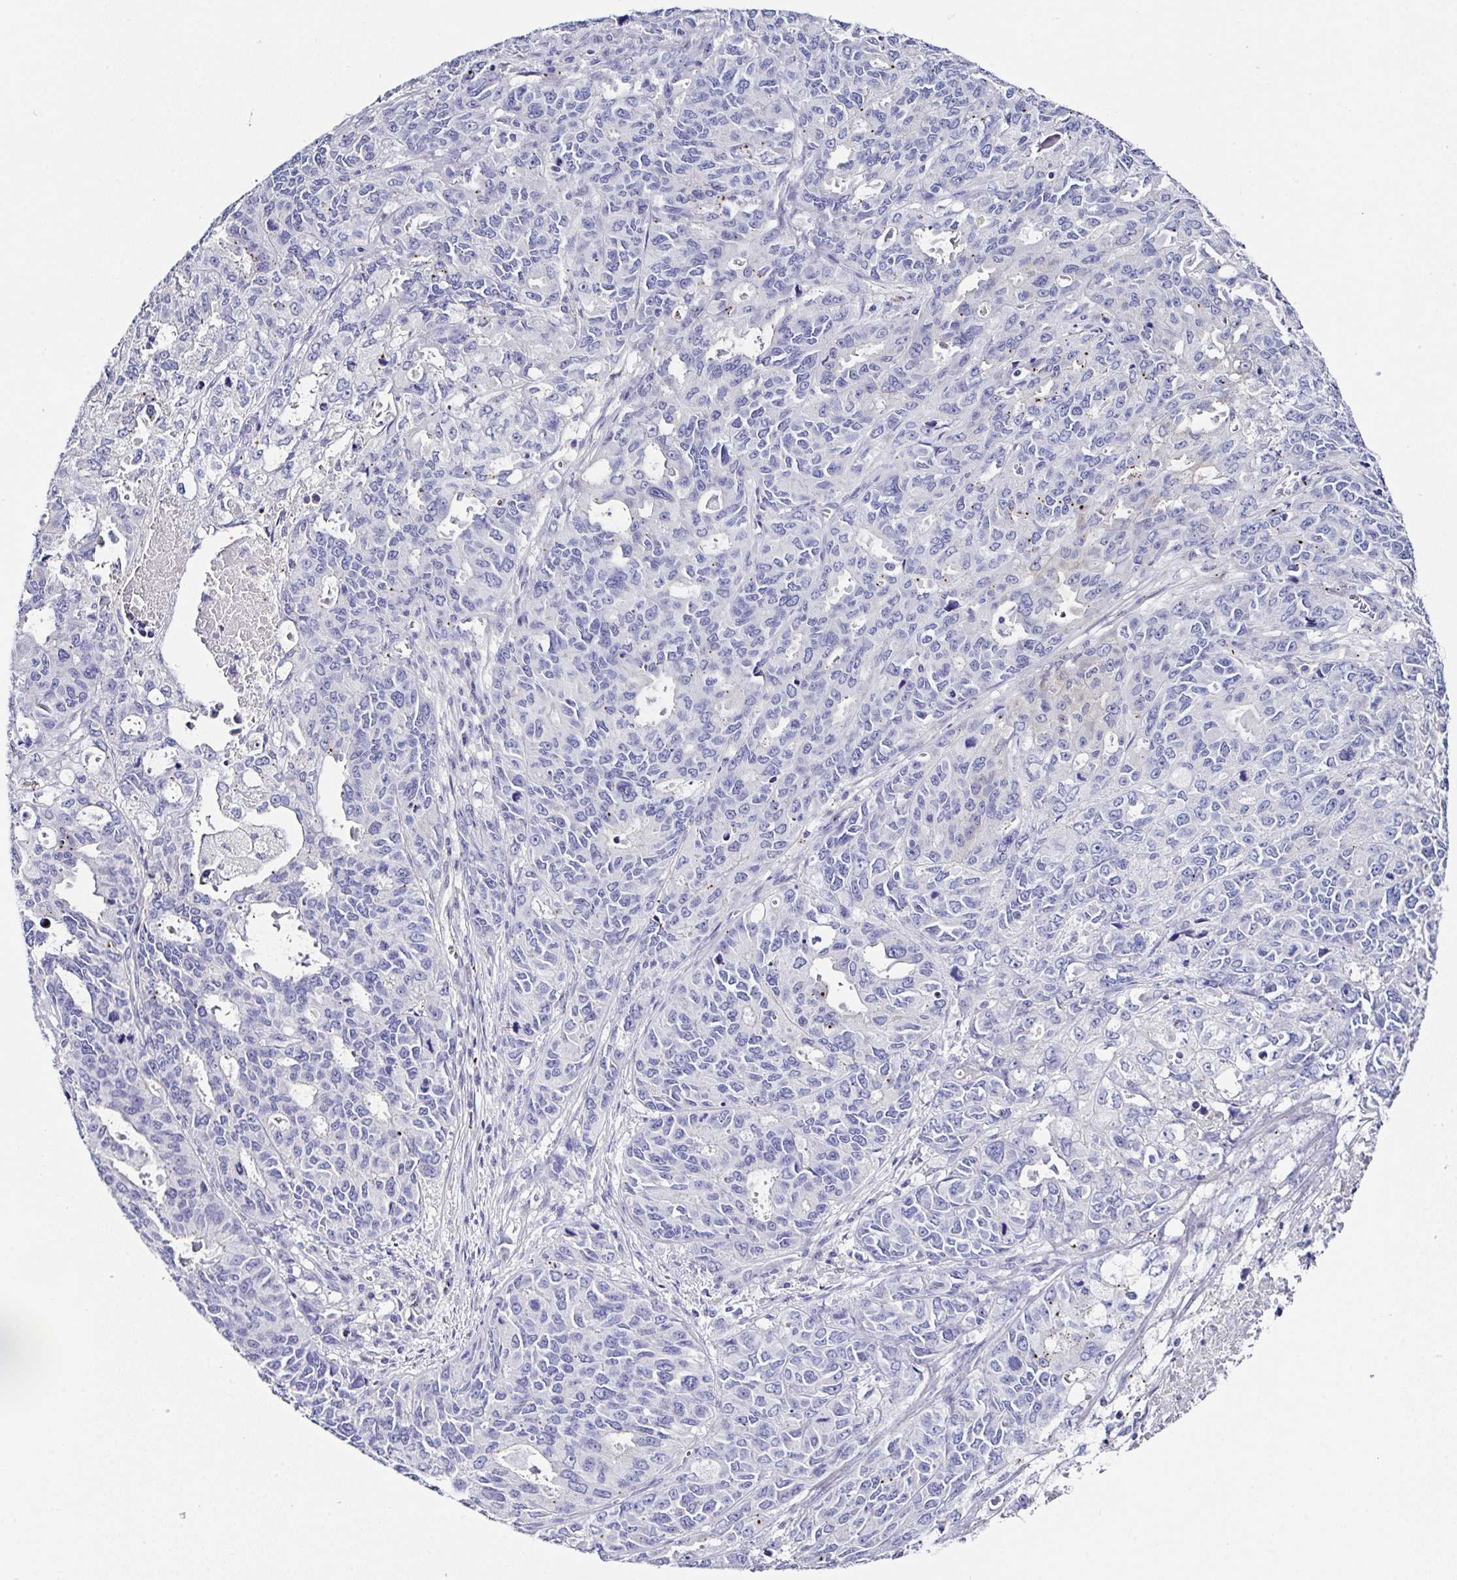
{"staining": {"intensity": "negative", "quantity": "none", "location": "none"}, "tissue": "endometrial cancer", "cell_type": "Tumor cells", "image_type": "cancer", "snomed": [{"axis": "morphology", "description": "Adenocarcinoma, NOS"}, {"axis": "topography", "description": "Uterus"}], "caption": "Adenocarcinoma (endometrial) was stained to show a protein in brown. There is no significant positivity in tumor cells. (DAB (3,3'-diaminobenzidine) immunohistochemistry visualized using brightfield microscopy, high magnification).", "gene": "PPFIA4", "patient": {"sex": "female", "age": 79}}